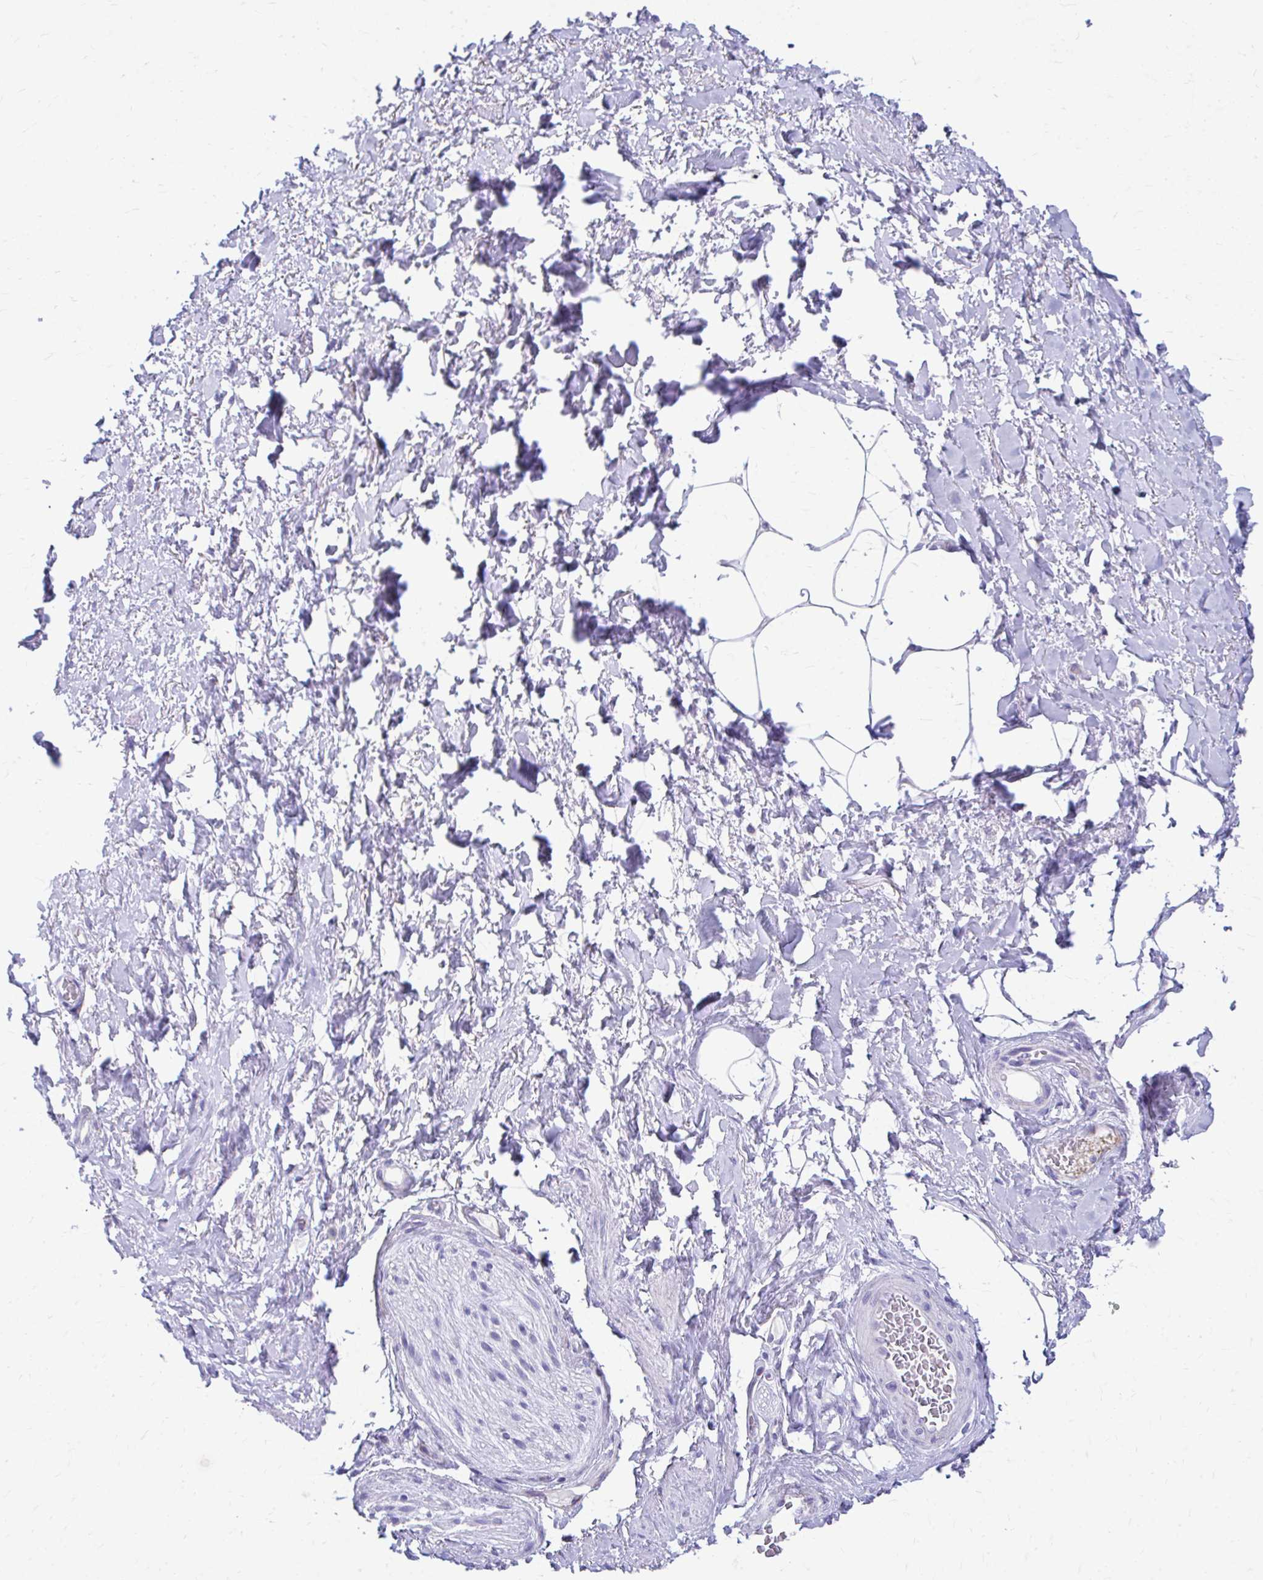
{"staining": {"intensity": "negative", "quantity": "none", "location": "none"}, "tissue": "adipose tissue", "cell_type": "Adipocytes", "image_type": "normal", "snomed": [{"axis": "morphology", "description": "Normal tissue, NOS"}, {"axis": "topography", "description": "Vagina"}, {"axis": "topography", "description": "Peripheral nerve tissue"}], "caption": "DAB (3,3'-diaminobenzidine) immunohistochemical staining of benign adipose tissue reveals no significant positivity in adipocytes.", "gene": "ENSG00000285953", "patient": {"sex": "female", "age": 71}}